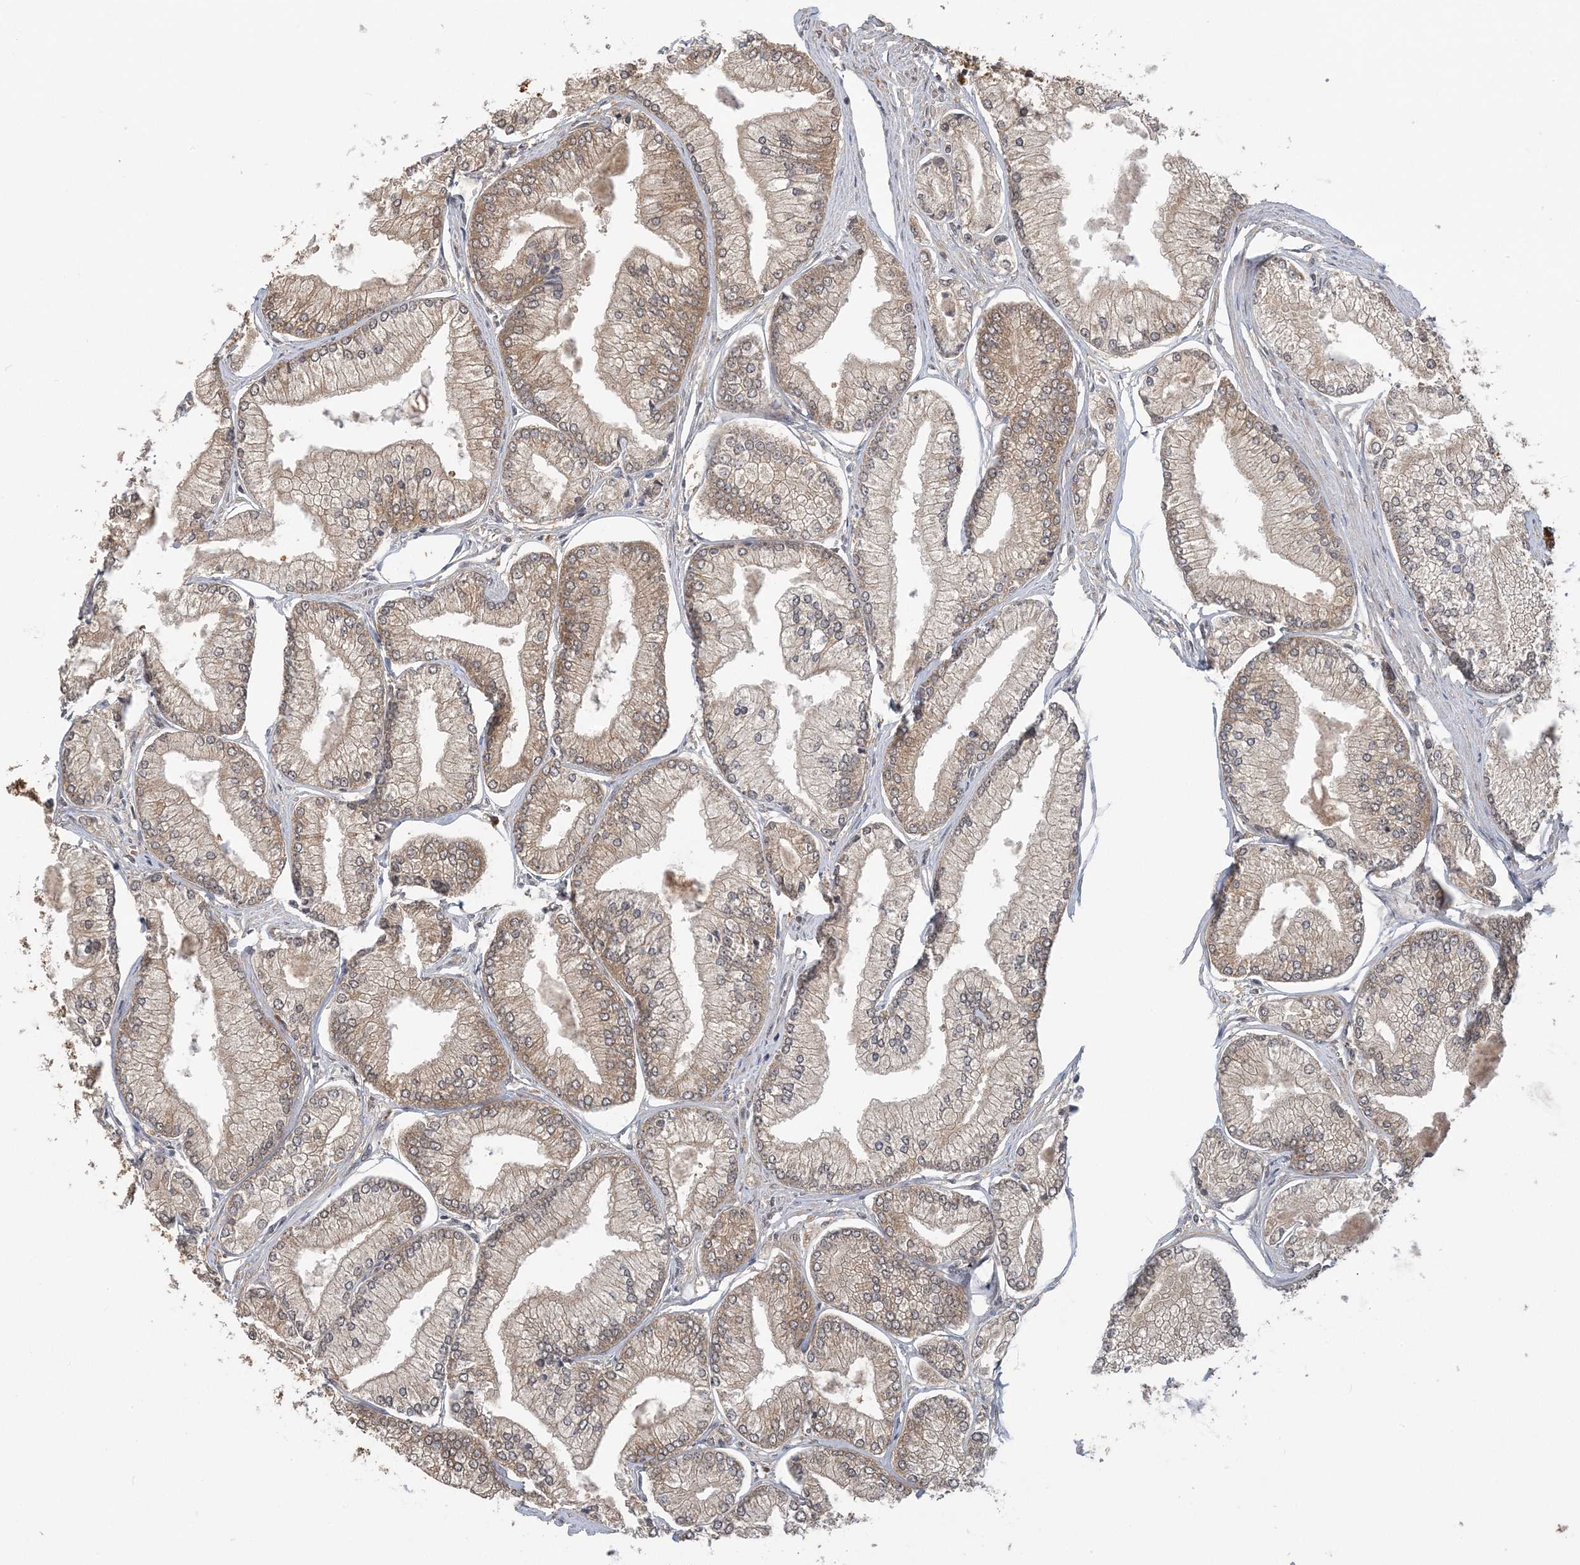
{"staining": {"intensity": "moderate", "quantity": "25%-75%", "location": "cytoplasmic/membranous"}, "tissue": "prostate cancer", "cell_type": "Tumor cells", "image_type": "cancer", "snomed": [{"axis": "morphology", "description": "Adenocarcinoma, Low grade"}, {"axis": "topography", "description": "Prostate"}], "caption": "Immunohistochemistry of human prostate cancer exhibits medium levels of moderate cytoplasmic/membranous staining in approximately 25%-75% of tumor cells.", "gene": "ZBTB7A", "patient": {"sex": "male", "age": 52}}